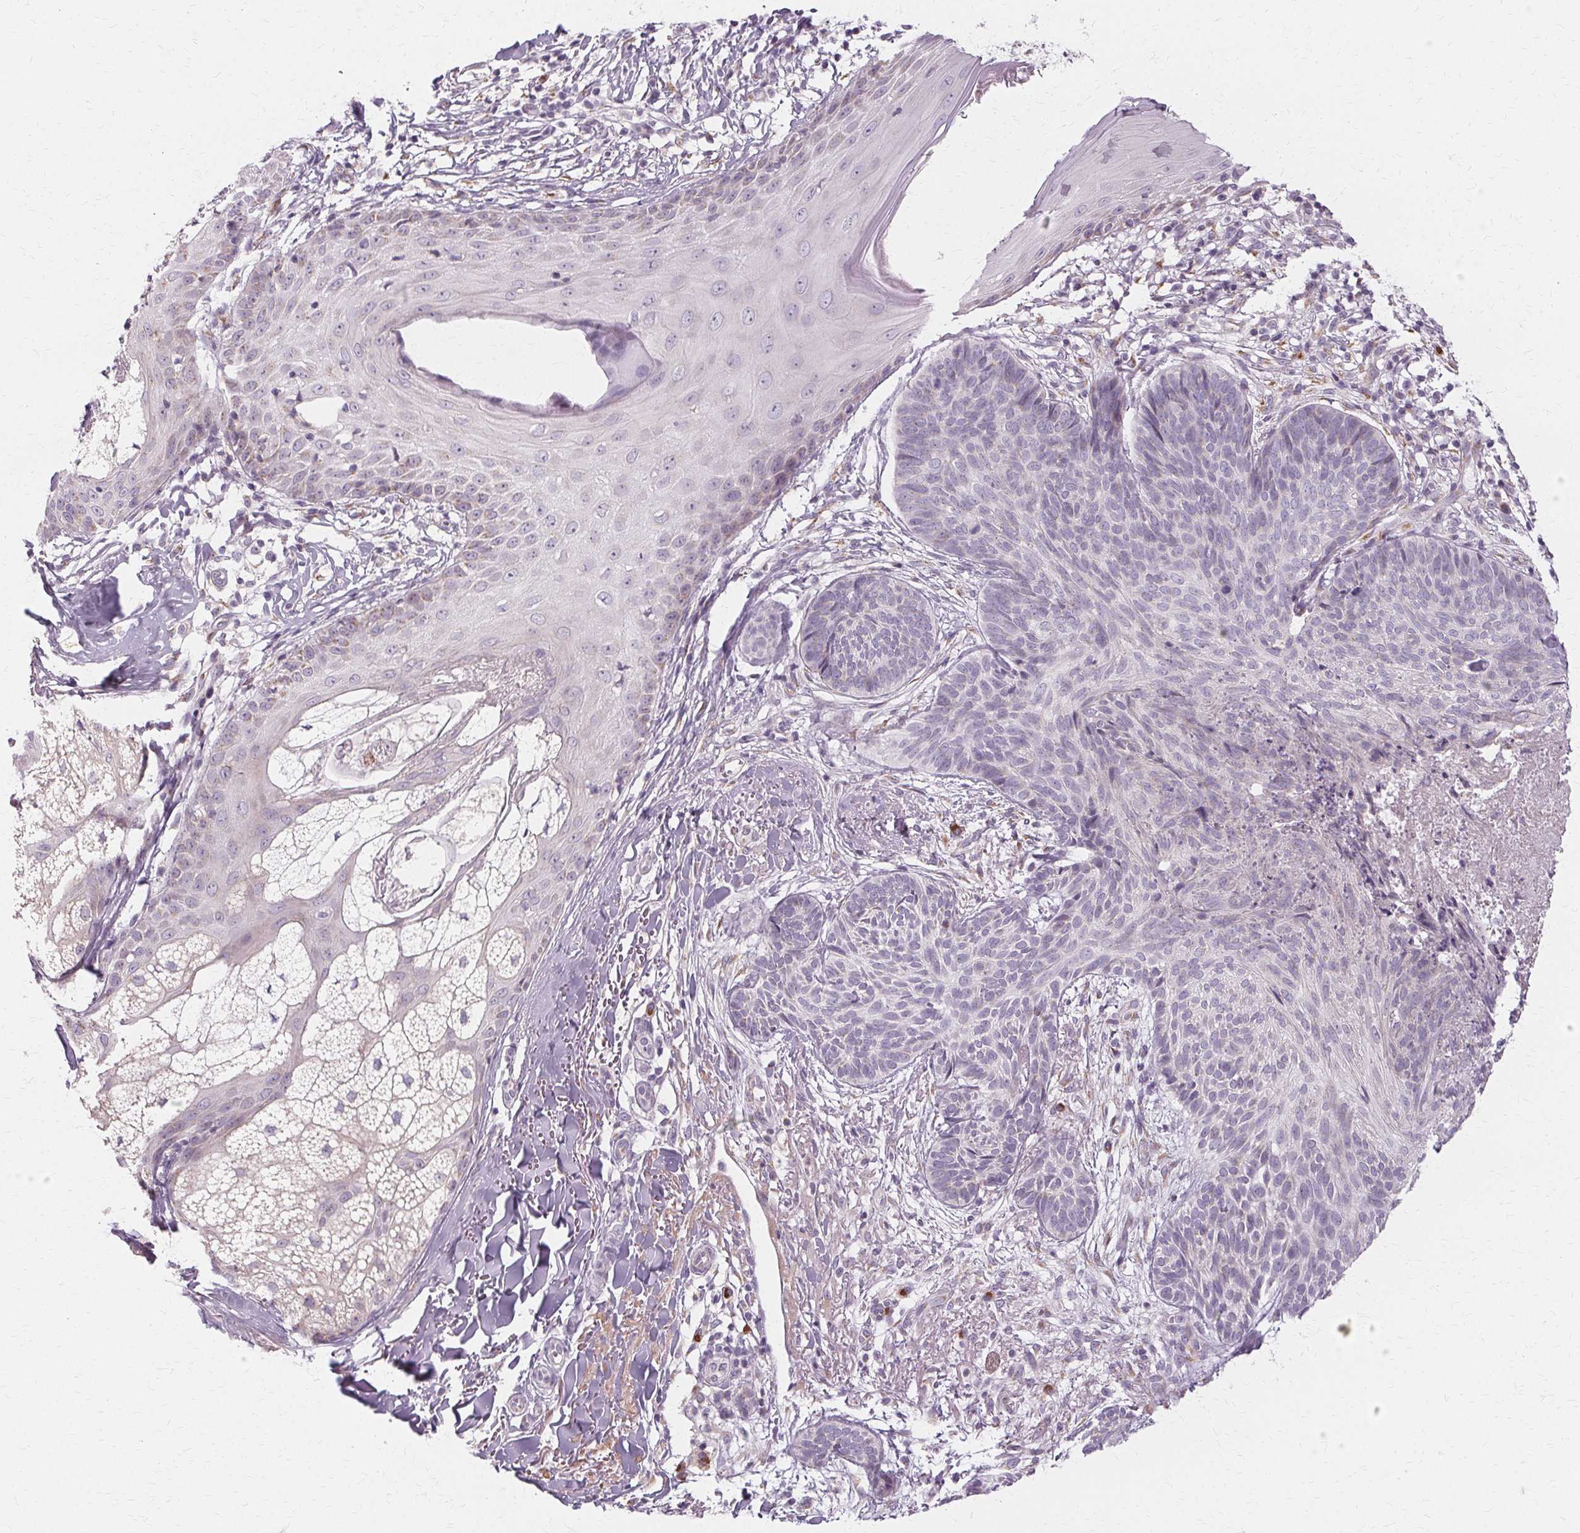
{"staining": {"intensity": "negative", "quantity": "none", "location": "none"}, "tissue": "skin cancer", "cell_type": "Tumor cells", "image_type": "cancer", "snomed": [{"axis": "morphology", "description": "Basal cell carcinoma"}, {"axis": "topography", "description": "Skin"}, {"axis": "topography", "description": "Skin of trunk"}], "caption": "Protein analysis of skin basal cell carcinoma displays no significant staining in tumor cells.", "gene": "FCRL3", "patient": {"sex": "male", "age": 74}}